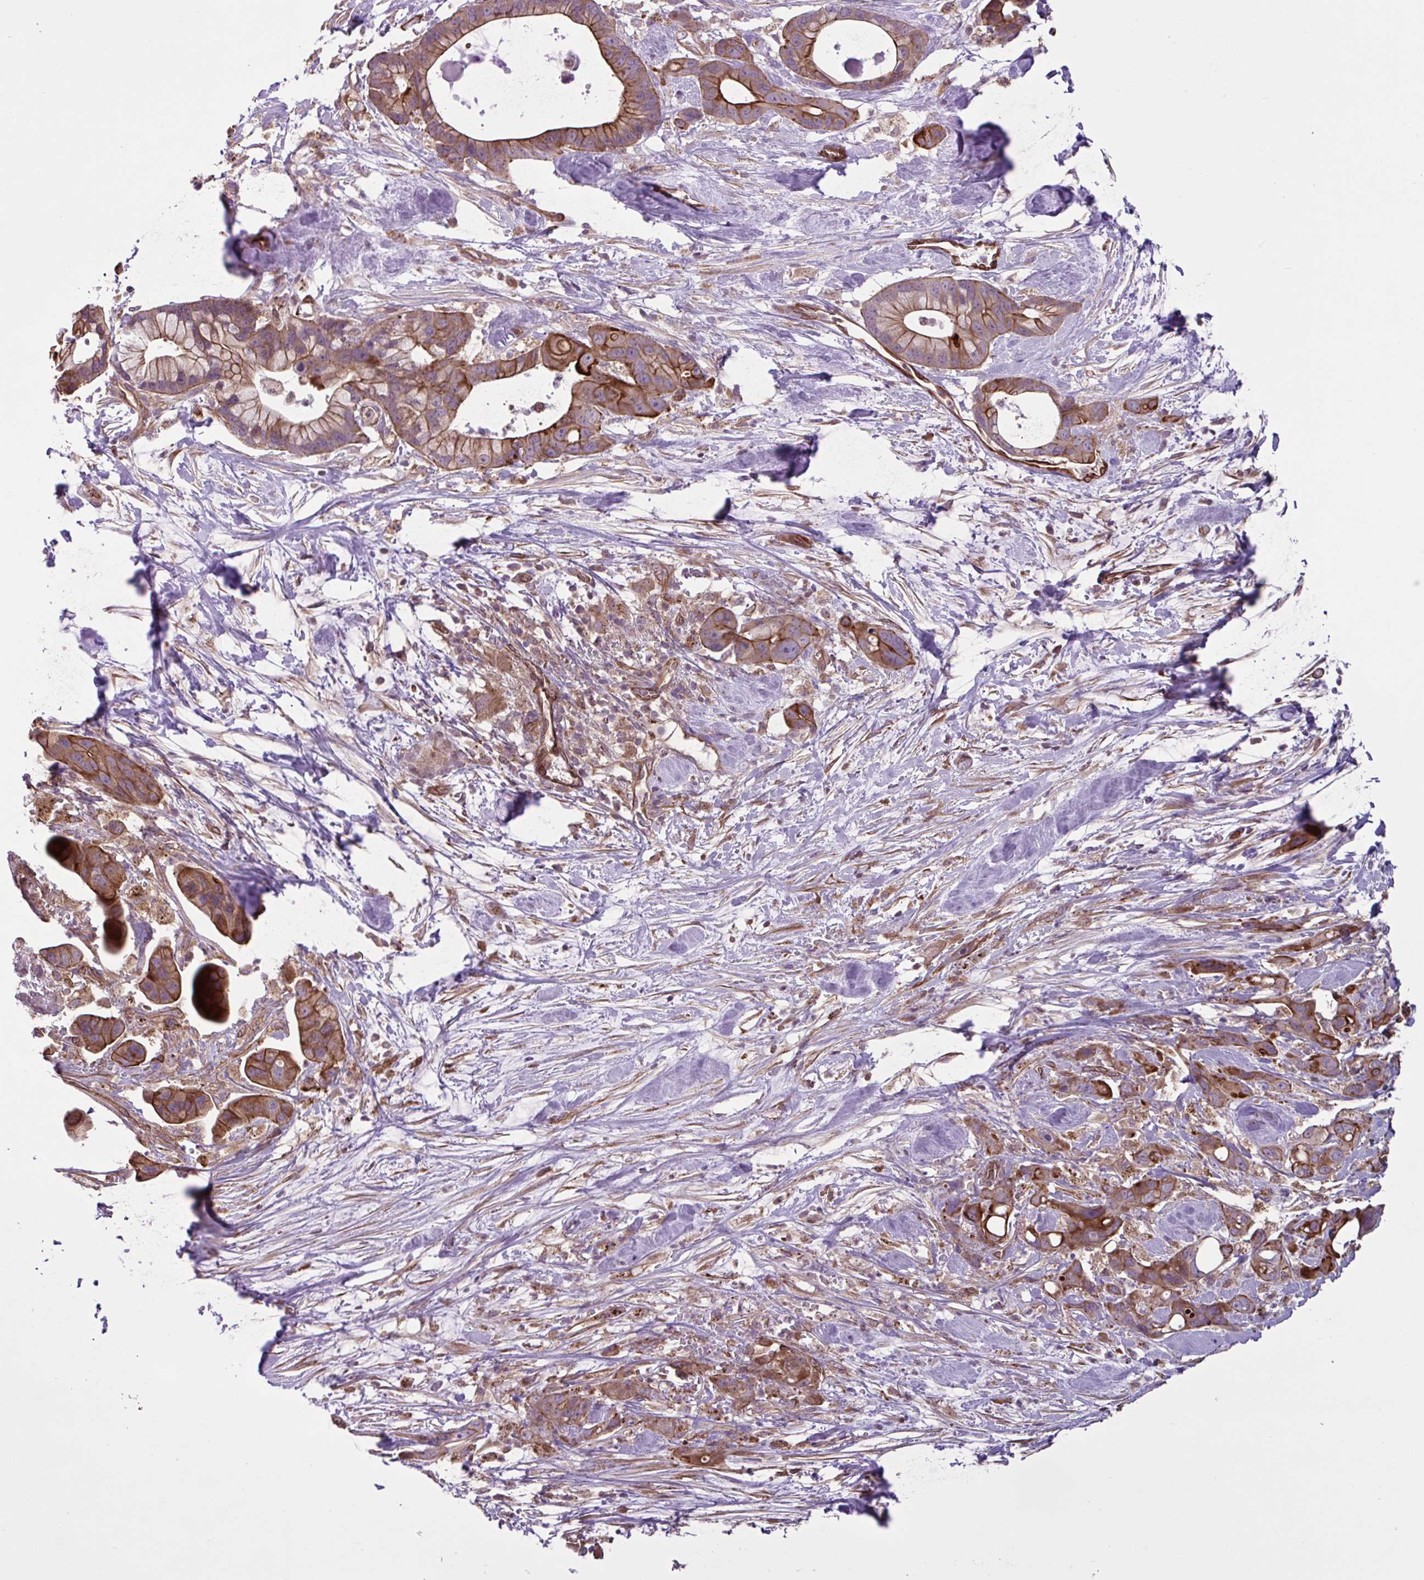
{"staining": {"intensity": "strong", "quantity": ">75%", "location": "cytoplasmic/membranous"}, "tissue": "pancreatic cancer", "cell_type": "Tumor cells", "image_type": "cancer", "snomed": [{"axis": "morphology", "description": "Adenocarcinoma, NOS"}, {"axis": "topography", "description": "Pancreas"}], "caption": "About >75% of tumor cells in pancreatic cancer (adenocarcinoma) demonstrate strong cytoplasmic/membranous protein expression as visualized by brown immunohistochemical staining.", "gene": "GLTP", "patient": {"sex": "male", "age": 68}}